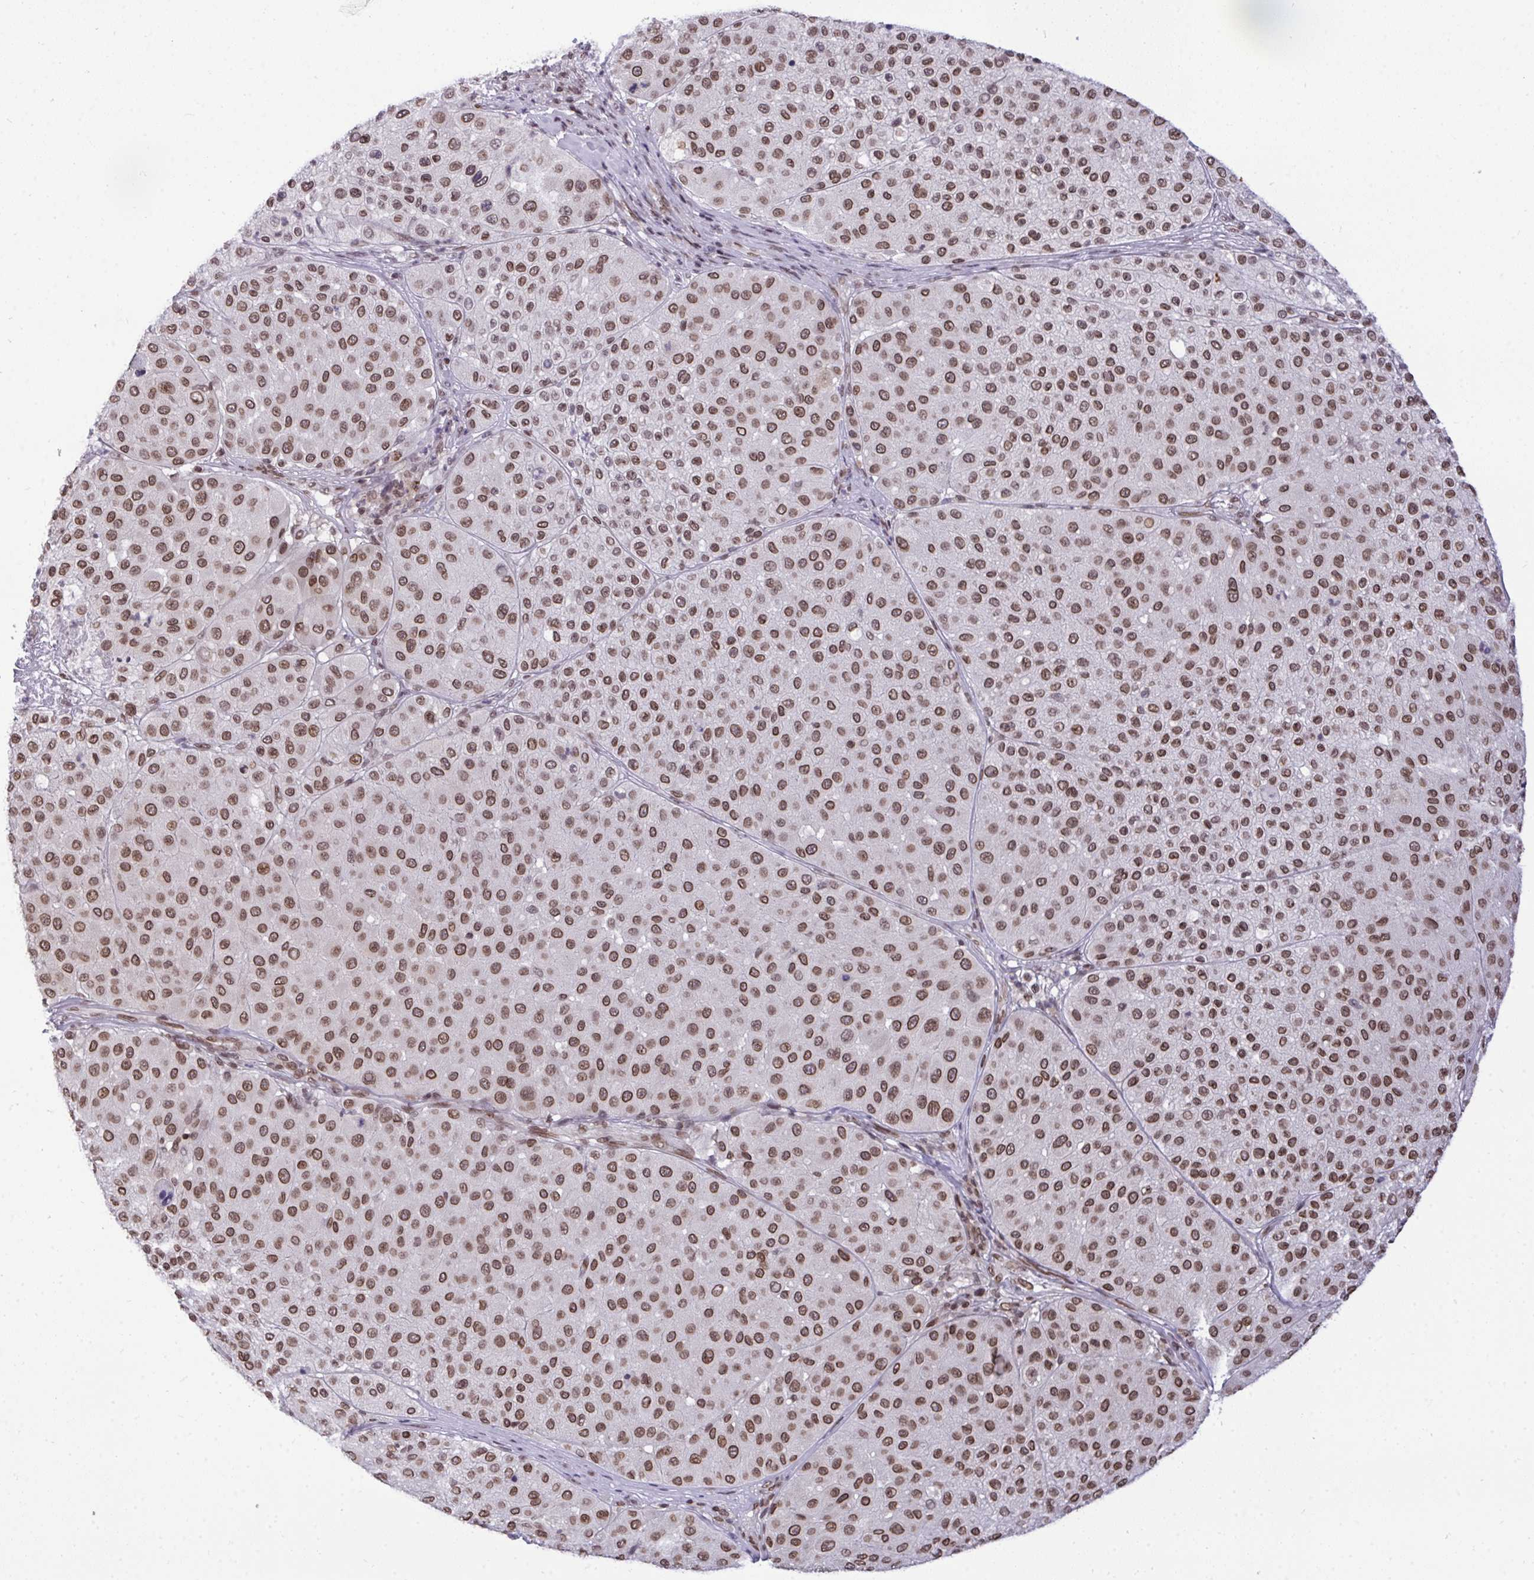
{"staining": {"intensity": "moderate", "quantity": ">75%", "location": "nuclear"}, "tissue": "melanoma", "cell_type": "Tumor cells", "image_type": "cancer", "snomed": [{"axis": "morphology", "description": "Malignant melanoma, Metastatic site"}, {"axis": "topography", "description": "Smooth muscle"}], "caption": "Protein expression analysis of melanoma exhibits moderate nuclear positivity in about >75% of tumor cells.", "gene": "JPT1", "patient": {"sex": "male", "age": 41}}